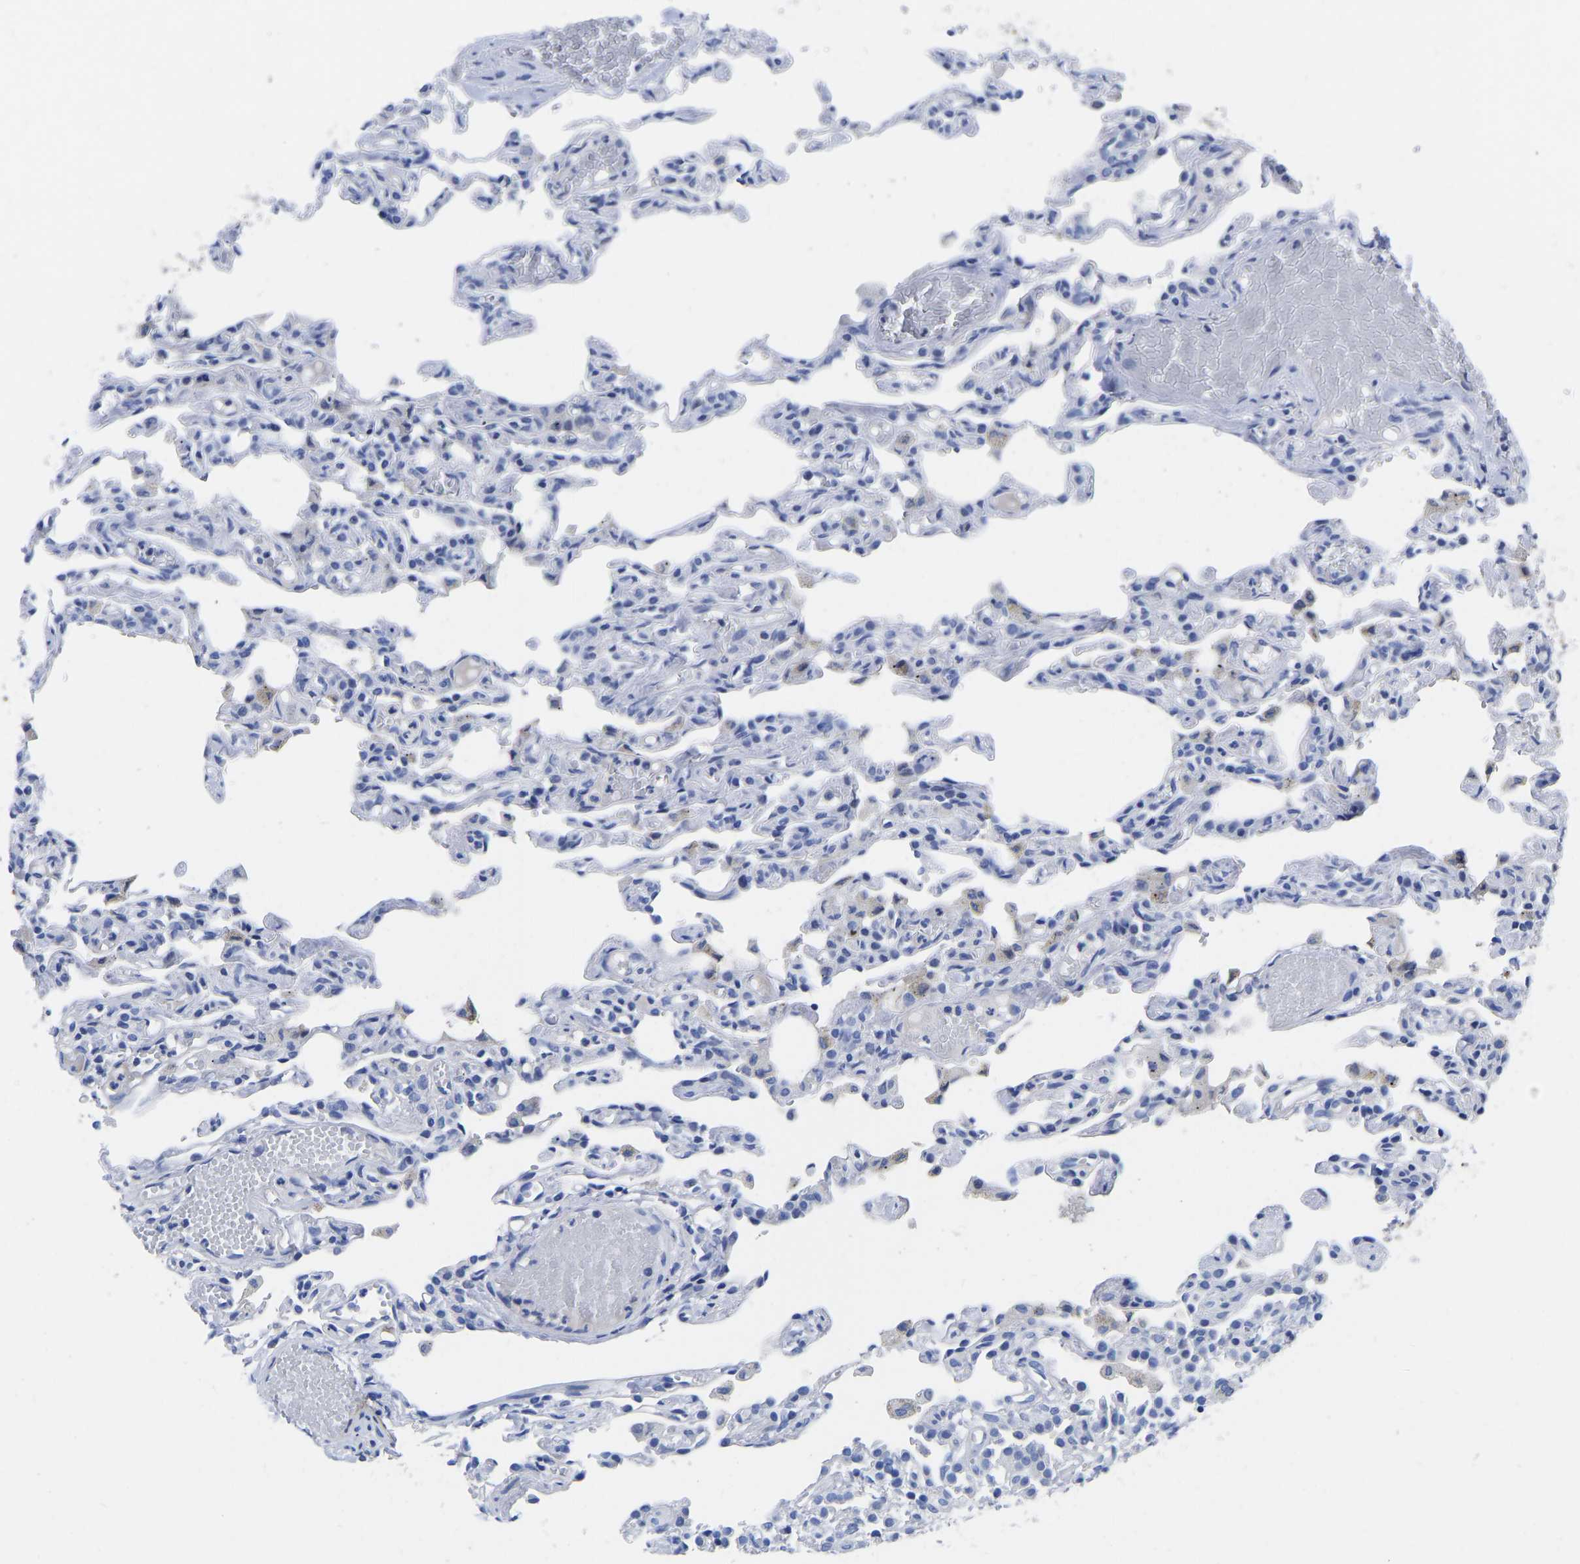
{"staining": {"intensity": "negative", "quantity": "none", "location": "none"}, "tissue": "lung", "cell_type": "Alveolar cells", "image_type": "normal", "snomed": [{"axis": "morphology", "description": "Normal tissue, NOS"}, {"axis": "topography", "description": "Lung"}], "caption": "High power microscopy image of an immunohistochemistry (IHC) image of benign lung, revealing no significant expression in alveolar cells.", "gene": "GPA33", "patient": {"sex": "male", "age": 21}}